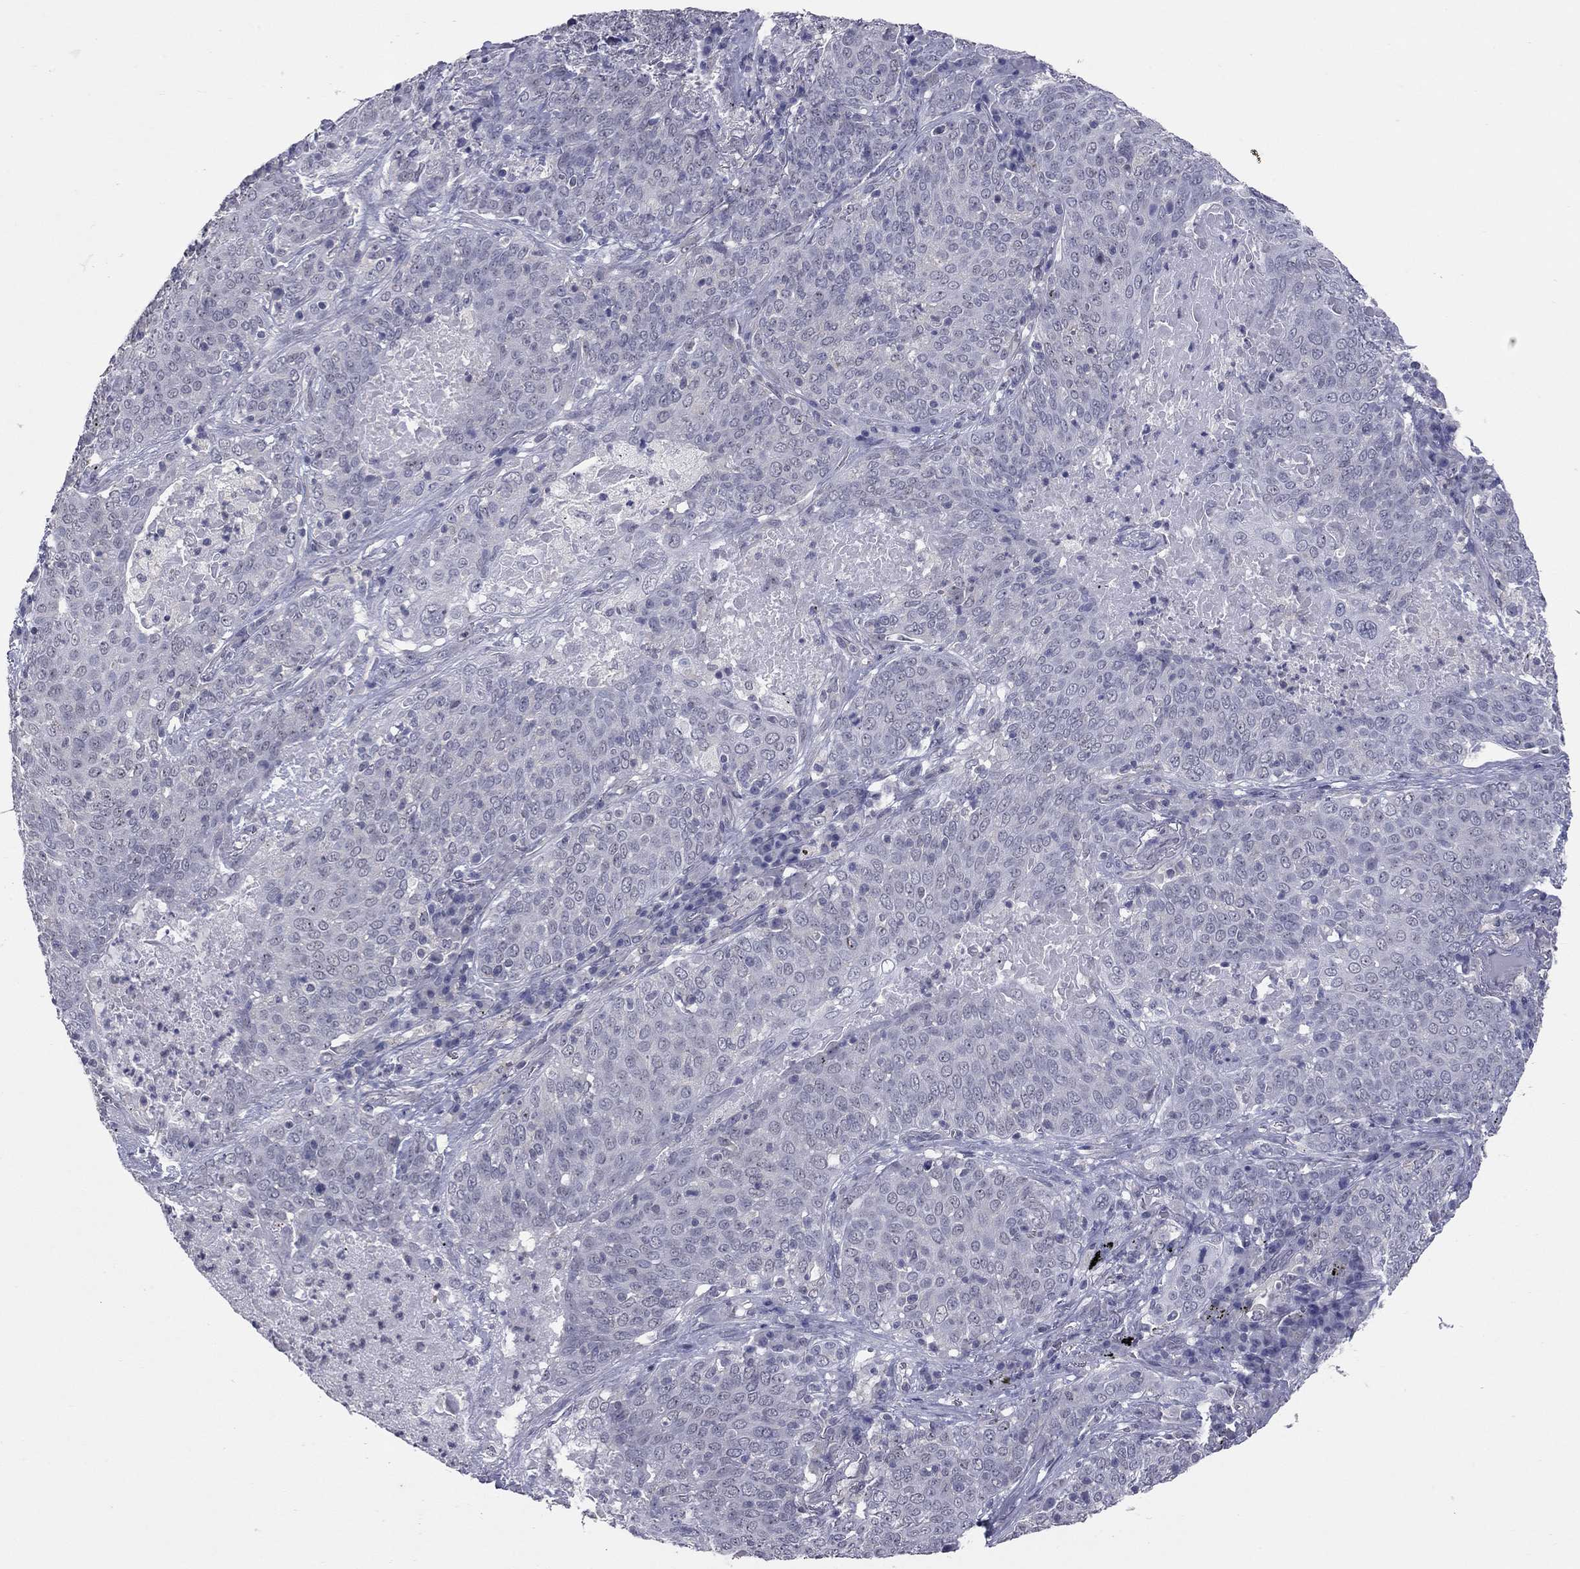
{"staining": {"intensity": "negative", "quantity": "none", "location": "none"}, "tissue": "lung cancer", "cell_type": "Tumor cells", "image_type": "cancer", "snomed": [{"axis": "morphology", "description": "Squamous cell carcinoma, NOS"}, {"axis": "topography", "description": "Lung"}], "caption": "Immunohistochemistry (IHC) of lung cancer reveals no positivity in tumor cells. (Immunohistochemistry (IHC), brightfield microscopy, high magnification).", "gene": "SHOC2", "patient": {"sex": "male", "age": 82}}